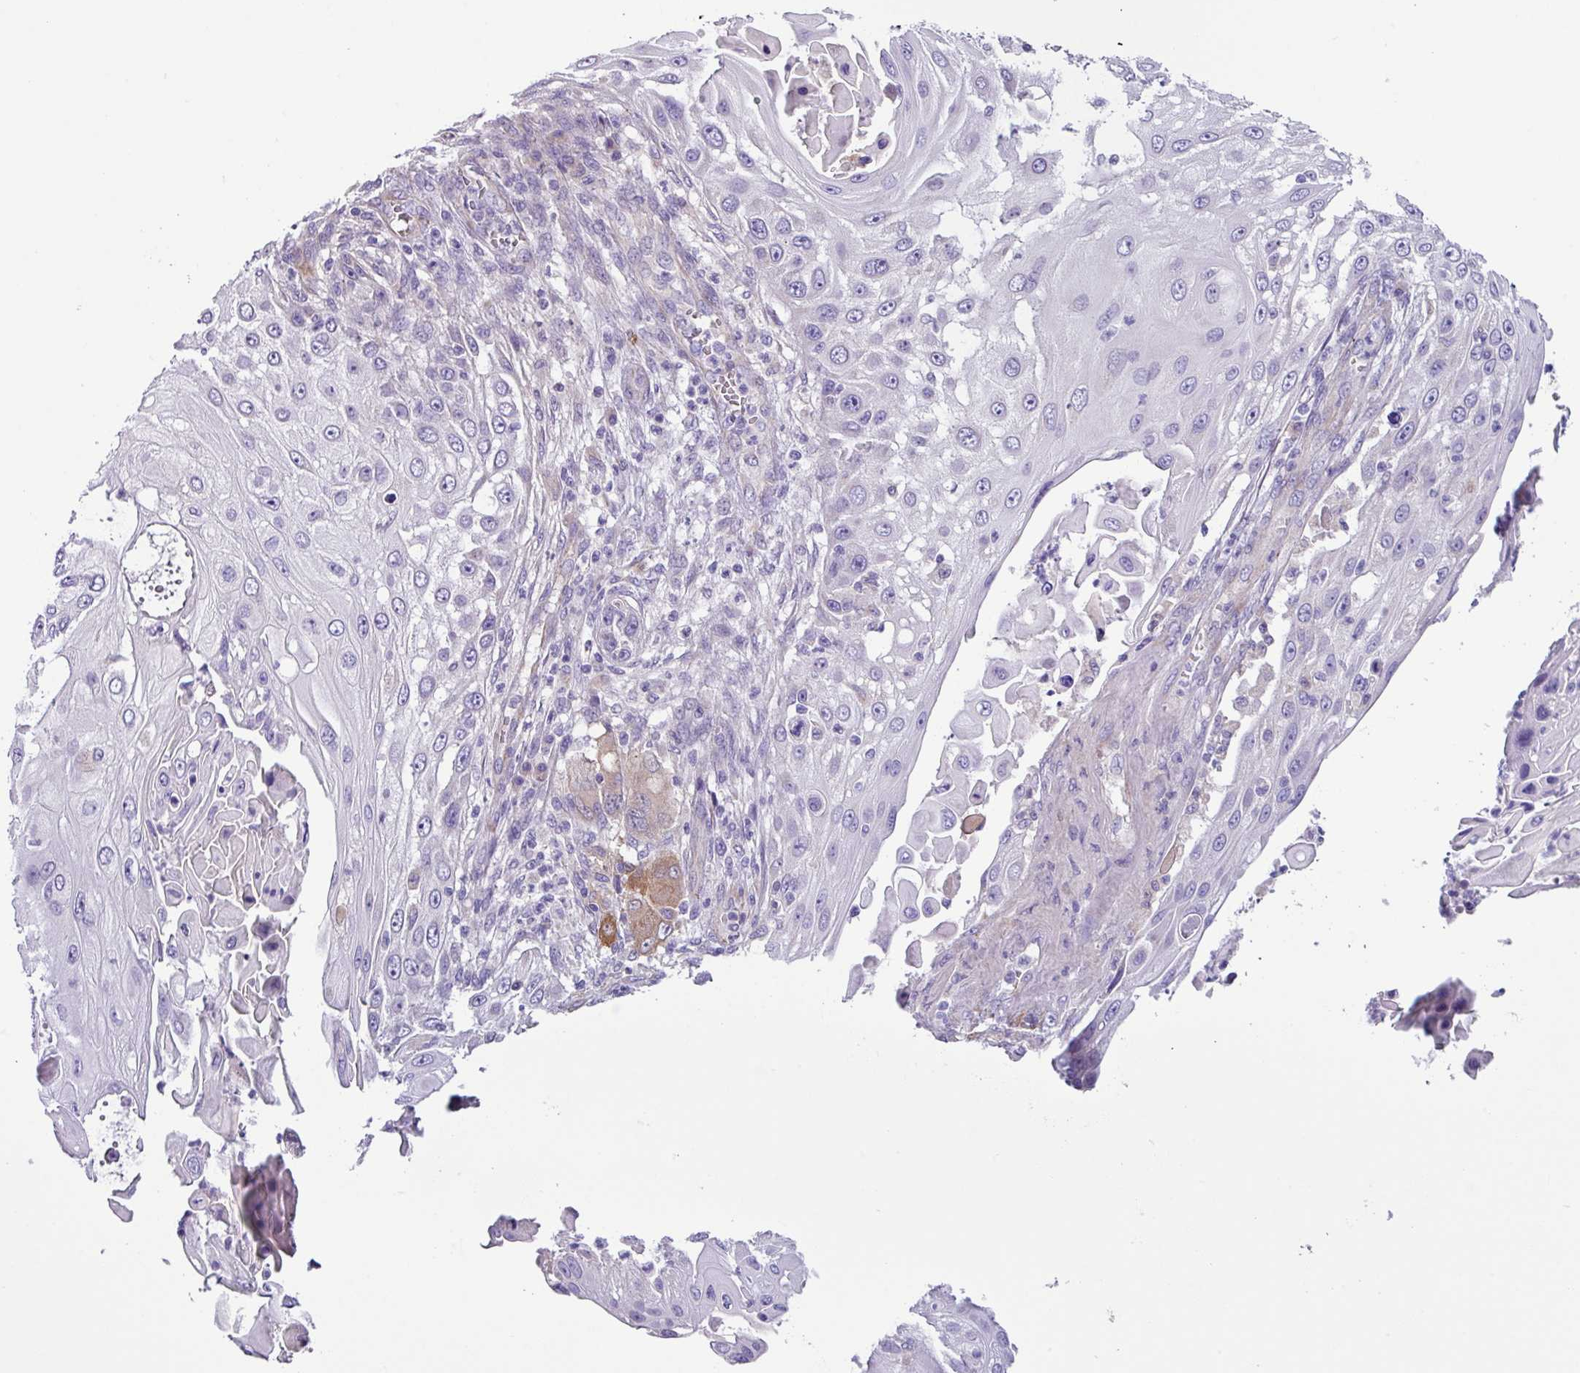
{"staining": {"intensity": "negative", "quantity": "none", "location": "none"}, "tissue": "skin cancer", "cell_type": "Tumor cells", "image_type": "cancer", "snomed": [{"axis": "morphology", "description": "Squamous cell carcinoma, NOS"}, {"axis": "topography", "description": "Skin"}], "caption": "Immunohistochemical staining of skin cancer displays no significant positivity in tumor cells.", "gene": "MRM2", "patient": {"sex": "female", "age": 44}}